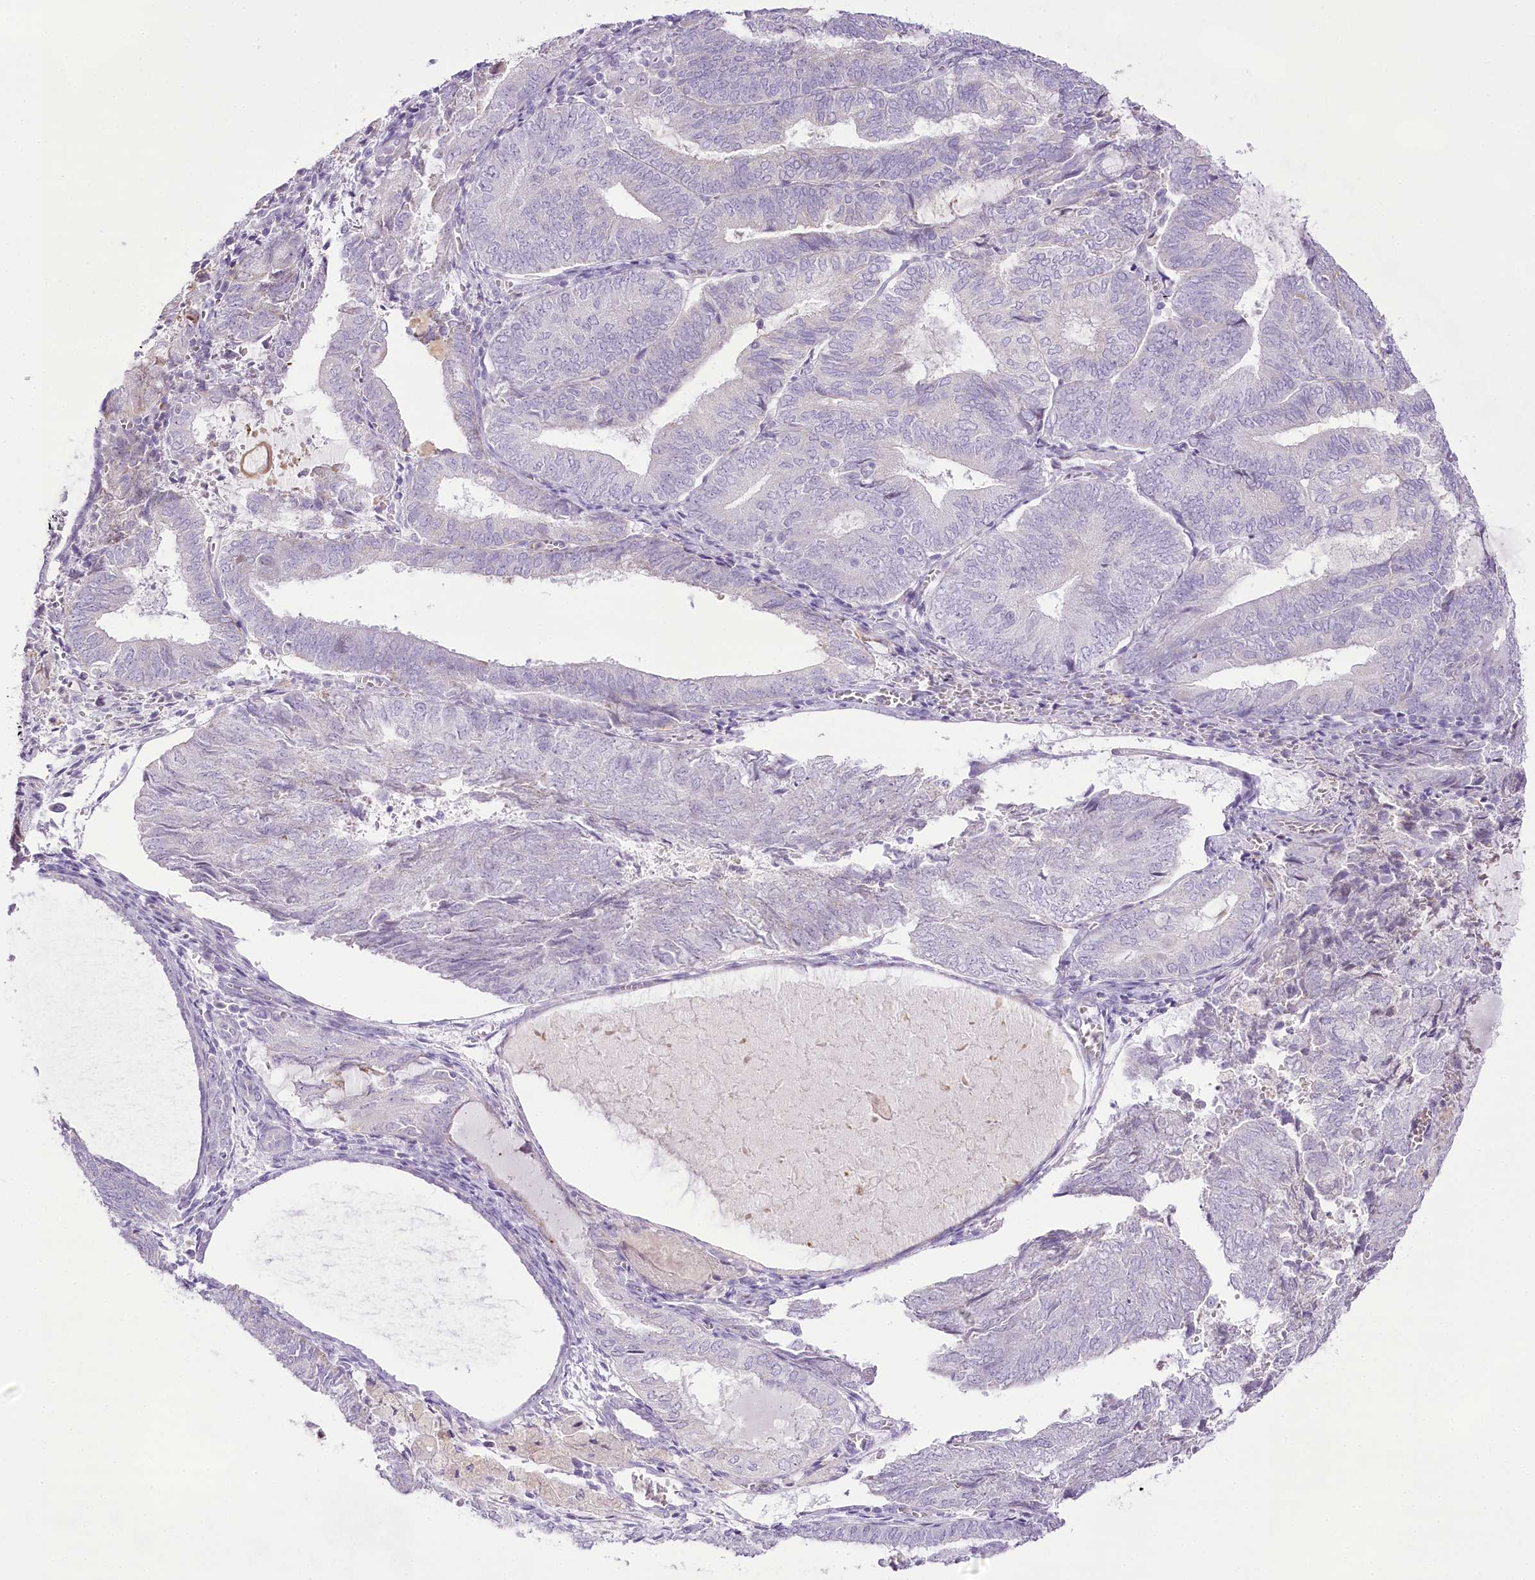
{"staining": {"intensity": "negative", "quantity": "none", "location": "none"}, "tissue": "endometrial cancer", "cell_type": "Tumor cells", "image_type": "cancer", "snomed": [{"axis": "morphology", "description": "Adenocarcinoma, NOS"}, {"axis": "topography", "description": "Endometrium"}], "caption": "The immunohistochemistry (IHC) histopathology image has no significant expression in tumor cells of endometrial adenocarcinoma tissue.", "gene": "CCDC30", "patient": {"sex": "female", "age": 81}}